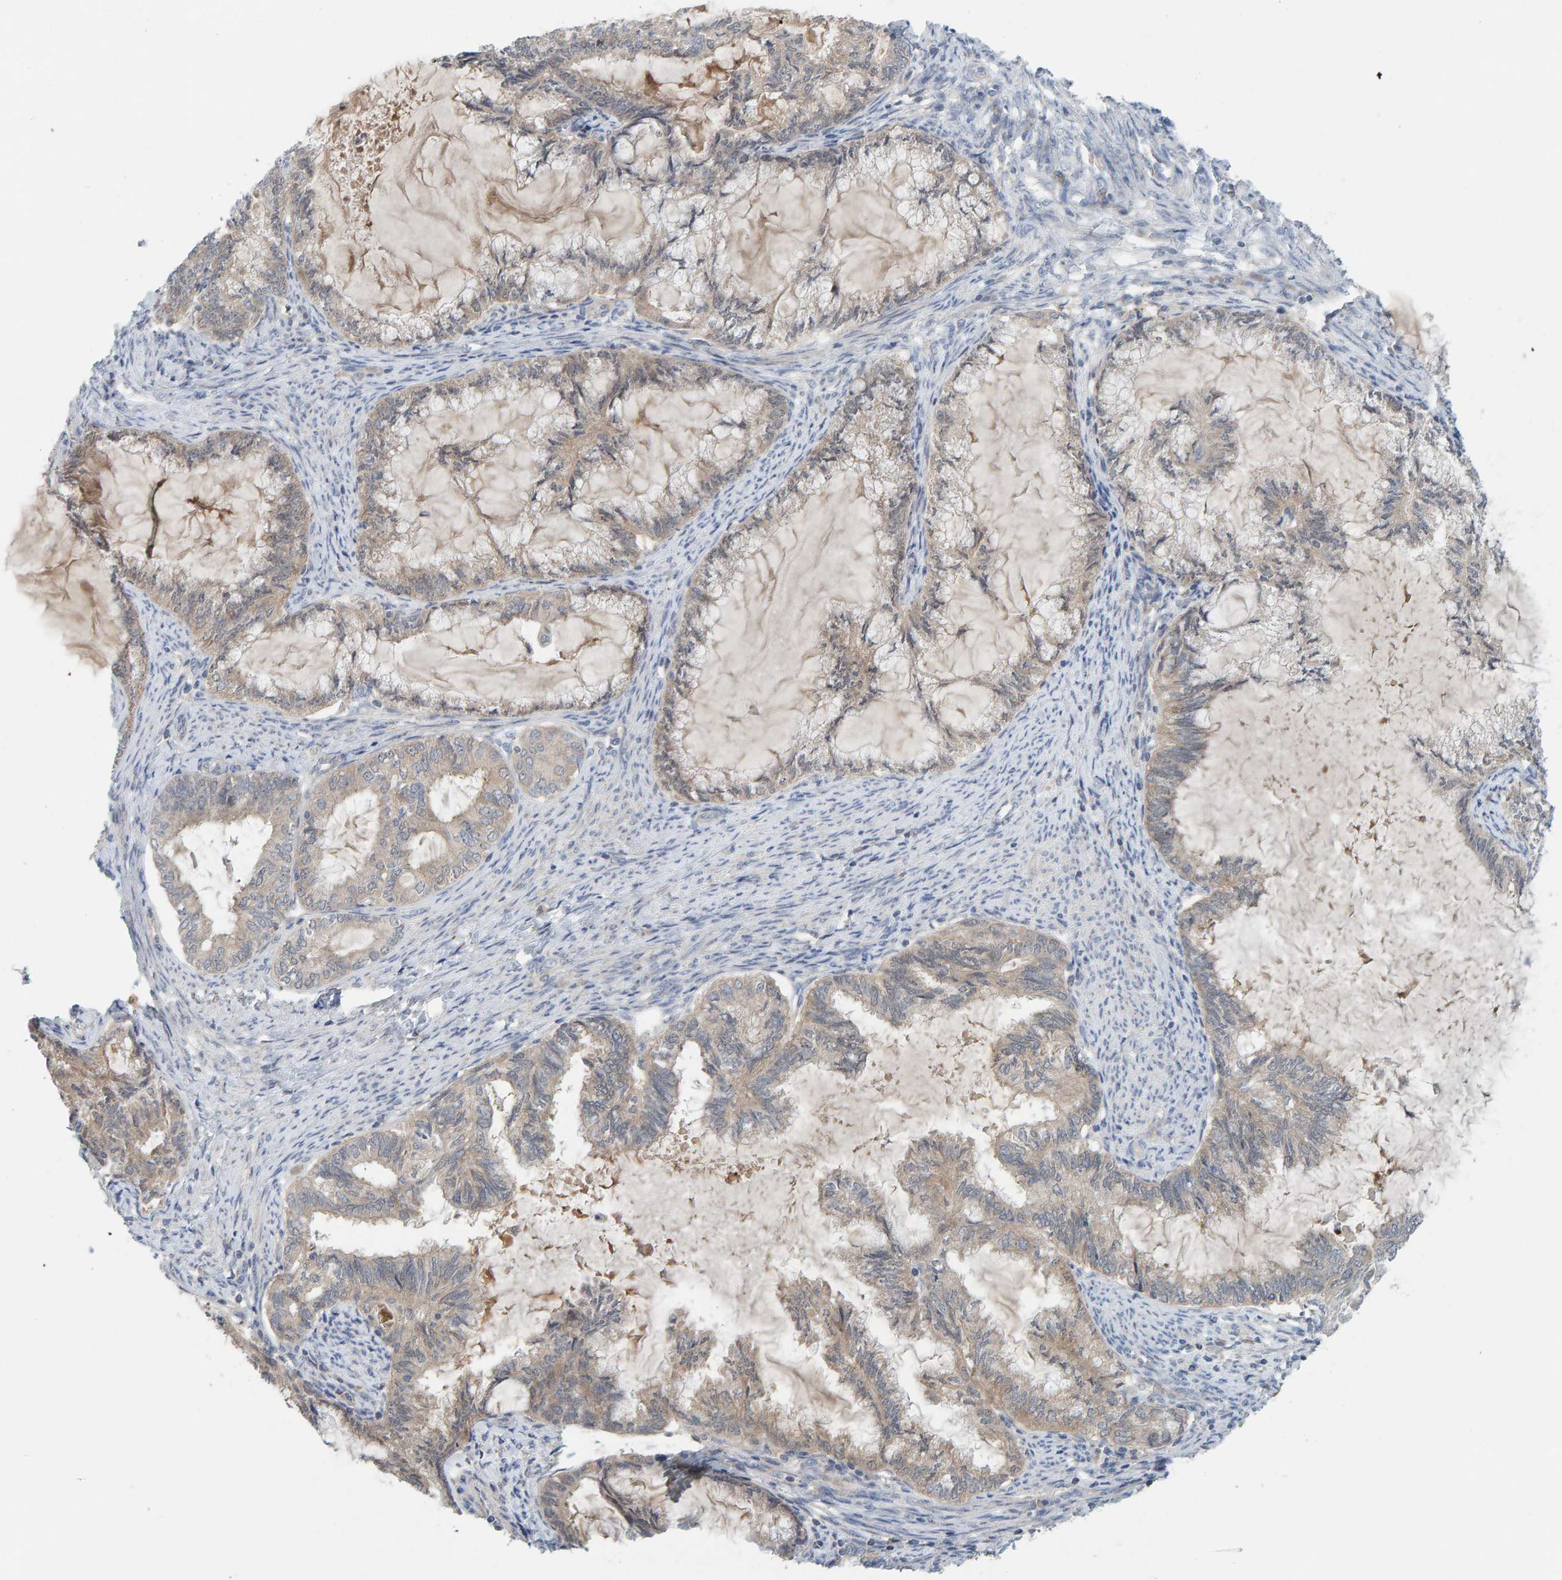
{"staining": {"intensity": "weak", "quantity": "<25%", "location": "cytoplasmic/membranous"}, "tissue": "endometrial cancer", "cell_type": "Tumor cells", "image_type": "cancer", "snomed": [{"axis": "morphology", "description": "Adenocarcinoma, NOS"}, {"axis": "topography", "description": "Endometrium"}], "caption": "Human adenocarcinoma (endometrial) stained for a protein using immunohistochemistry exhibits no expression in tumor cells.", "gene": "TATDN1", "patient": {"sex": "female", "age": 86}}